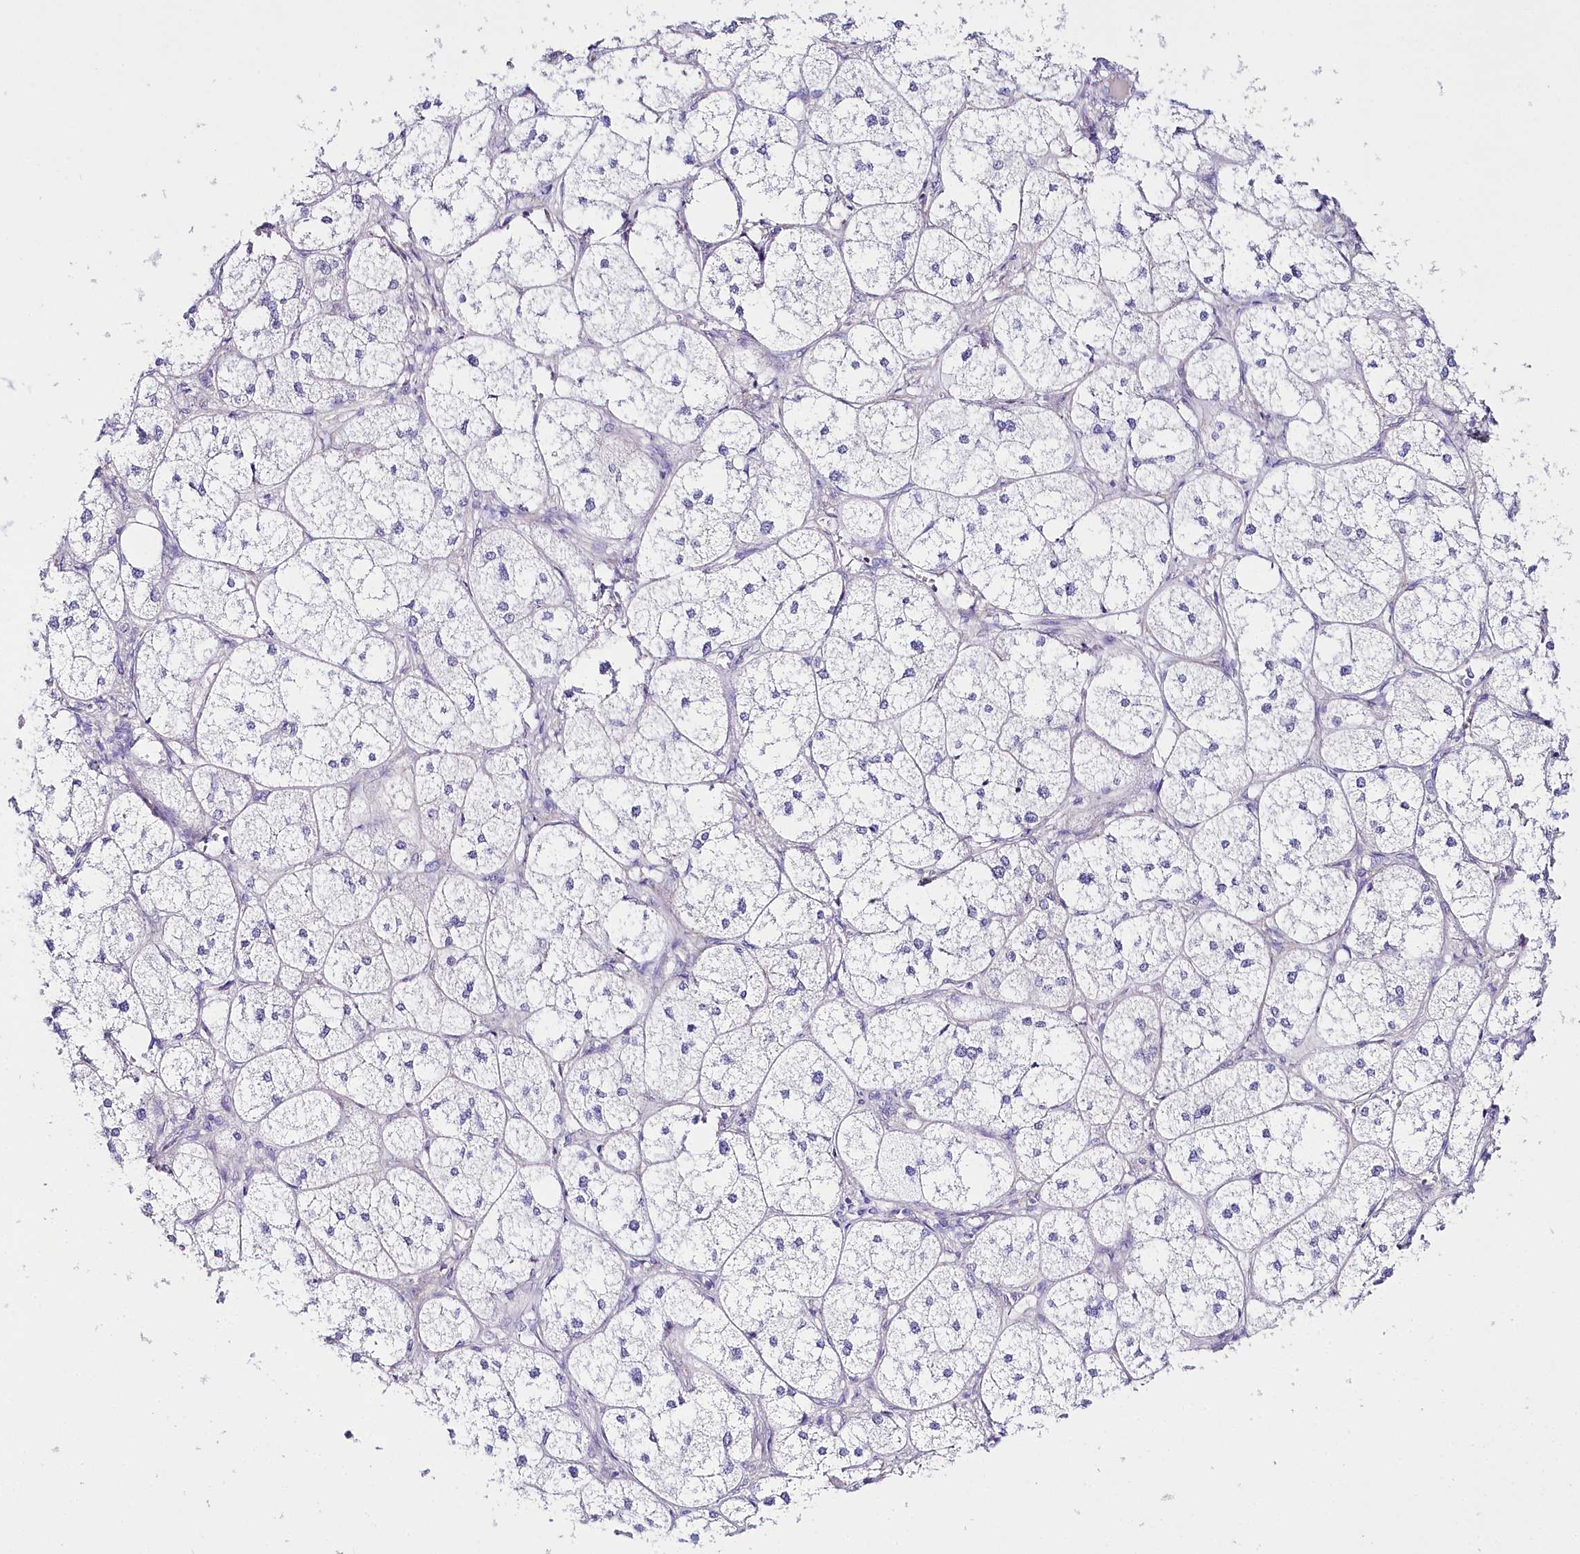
{"staining": {"intensity": "negative", "quantity": "none", "location": "none"}, "tissue": "adrenal gland", "cell_type": "Glandular cells", "image_type": "normal", "snomed": [{"axis": "morphology", "description": "Normal tissue, NOS"}, {"axis": "topography", "description": "Adrenal gland"}], "caption": "This micrograph is of normal adrenal gland stained with immunohistochemistry to label a protein in brown with the nuclei are counter-stained blue. There is no staining in glandular cells. Brightfield microscopy of IHC stained with DAB (3,3'-diaminobenzidine) (brown) and hematoxylin (blue), captured at high magnification.", "gene": "CSN3", "patient": {"sex": "female", "age": 61}}